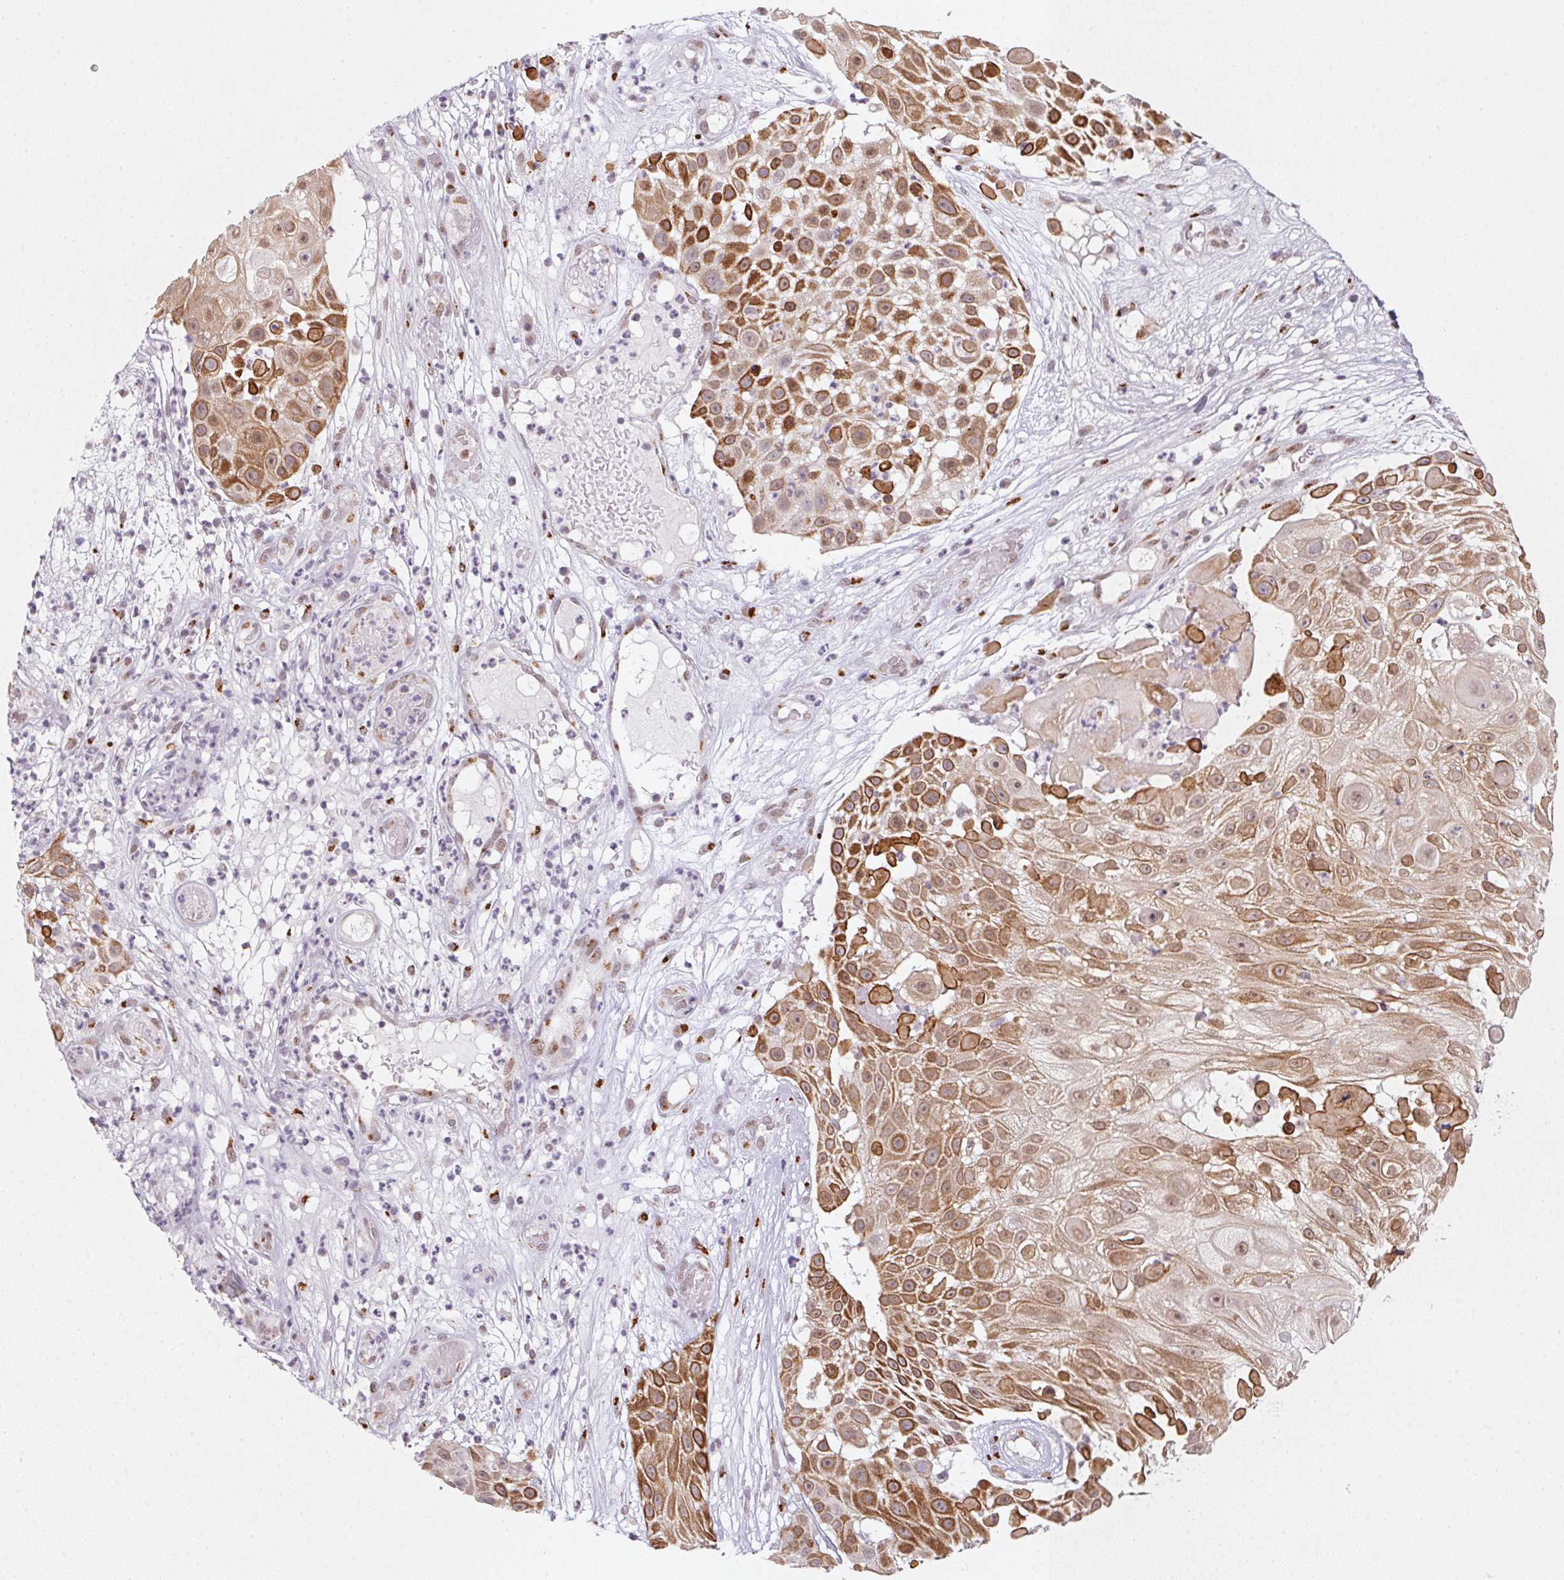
{"staining": {"intensity": "moderate", "quantity": ">75%", "location": "cytoplasmic/membranous"}, "tissue": "skin cancer", "cell_type": "Tumor cells", "image_type": "cancer", "snomed": [{"axis": "morphology", "description": "Squamous cell carcinoma, NOS"}, {"axis": "topography", "description": "Skin"}], "caption": "Skin cancer (squamous cell carcinoma) stained with DAB (3,3'-diaminobenzidine) IHC exhibits medium levels of moderate cytoplasmic/membranous expression in approximately >75% of tumor cells.", "gene": "RAB22A", "patient": {"sex": "female", "age": 86}}